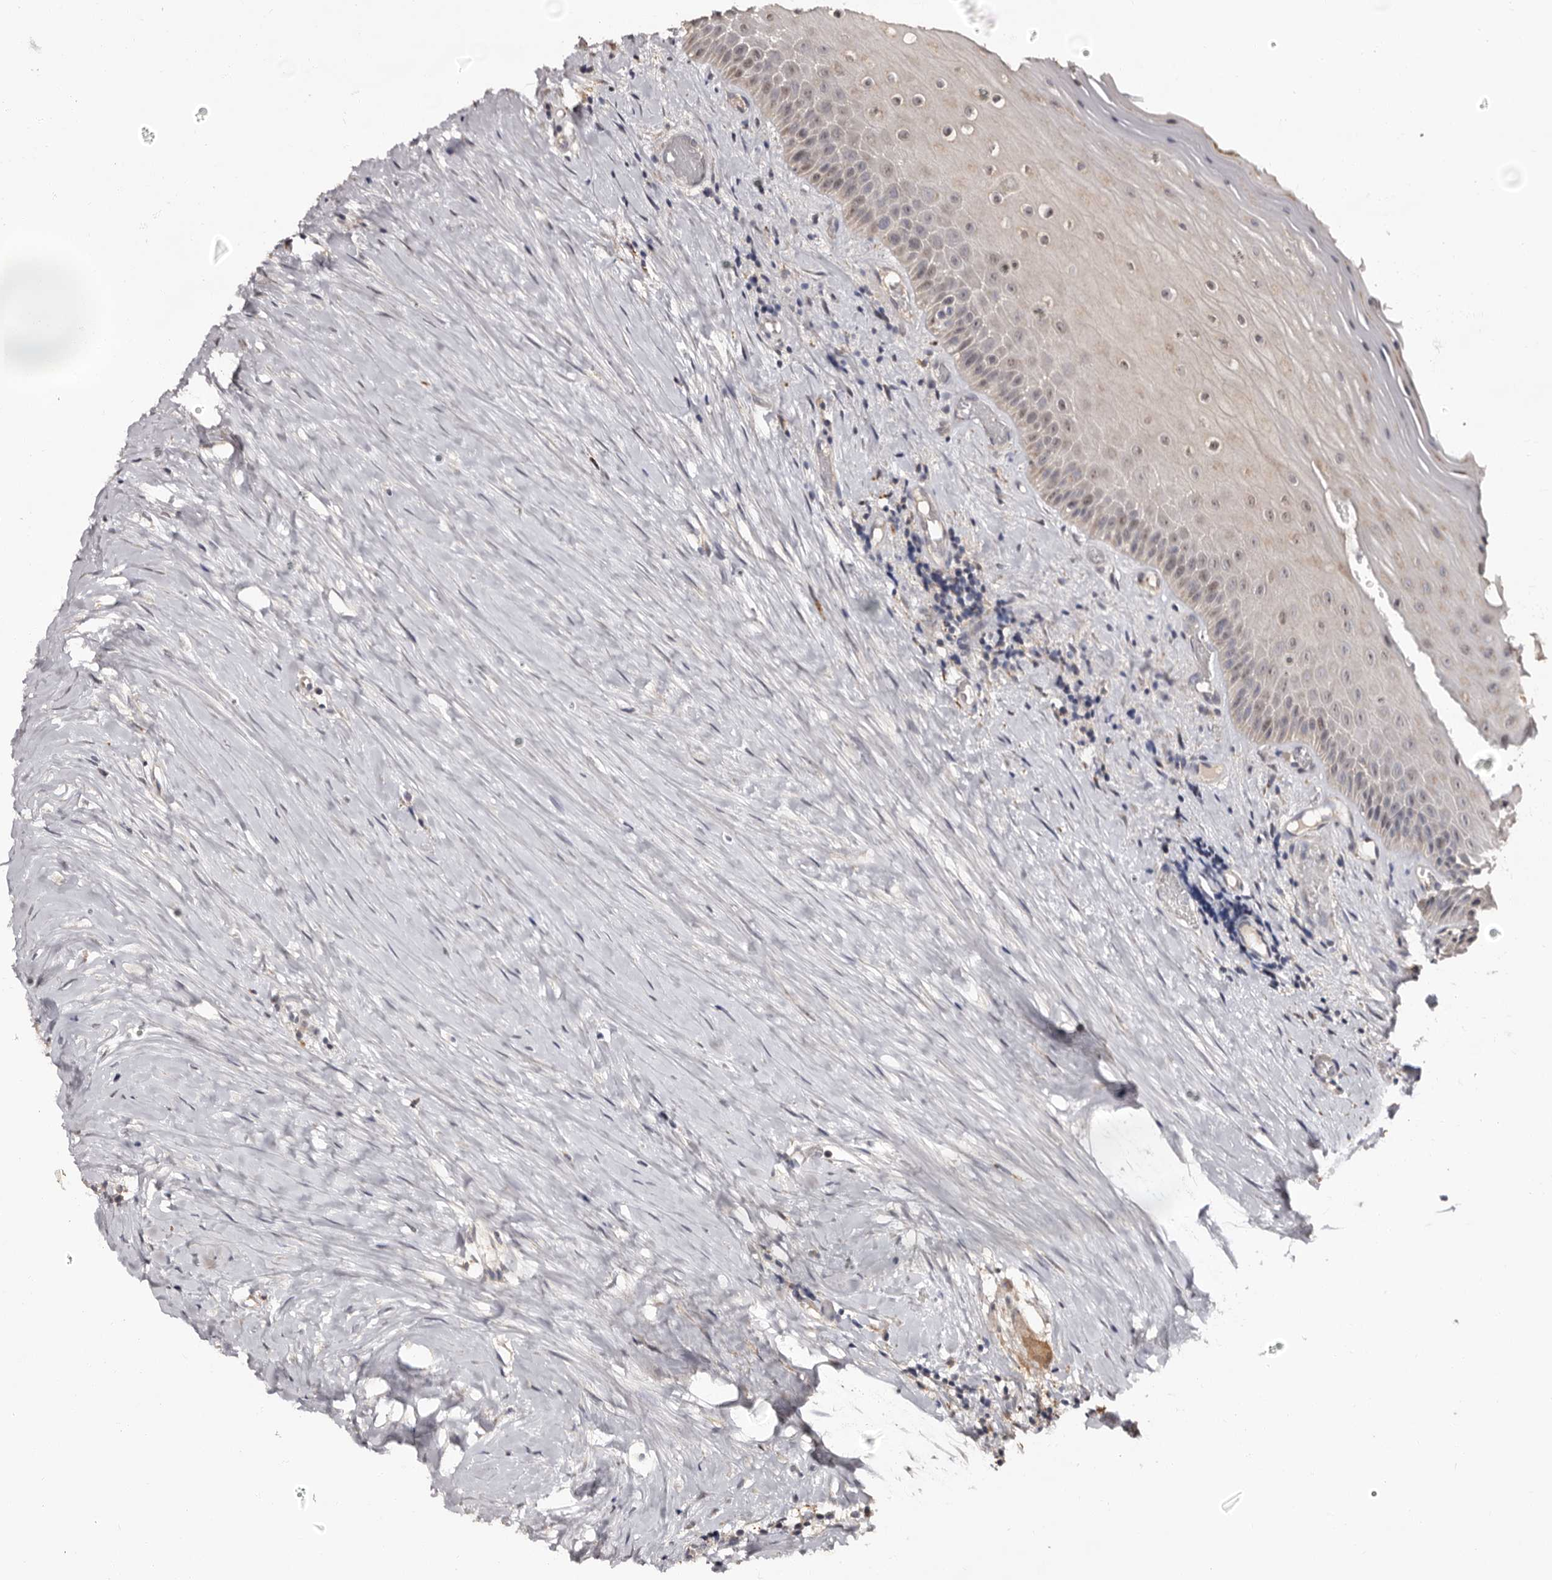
{"staining": {"intensity": "weak", "quantity": "<25%", "location": "nuclear"}, "tissue": "oral mucosa", "cell_type": "Squamous epithelial cells", "image_type": "normal", "snomed": [{"axis": "morphology", "description": "Normal tissue, NOS"}, {"axis": "topography", "description": "Skeletal muscle"}, {"axis": "topography", "description": "Oral tissue"}, {"axis": "topography", "description": "Peripheral nerve tissue"}], "caption": "This is a histopathology image of immunohistochemistry staining of unremarkable oral mucosa, which shows no expression in squamous epithelial cells.", "gene": "PTAFR", "patient": {"sex": "female", "age": 84}}